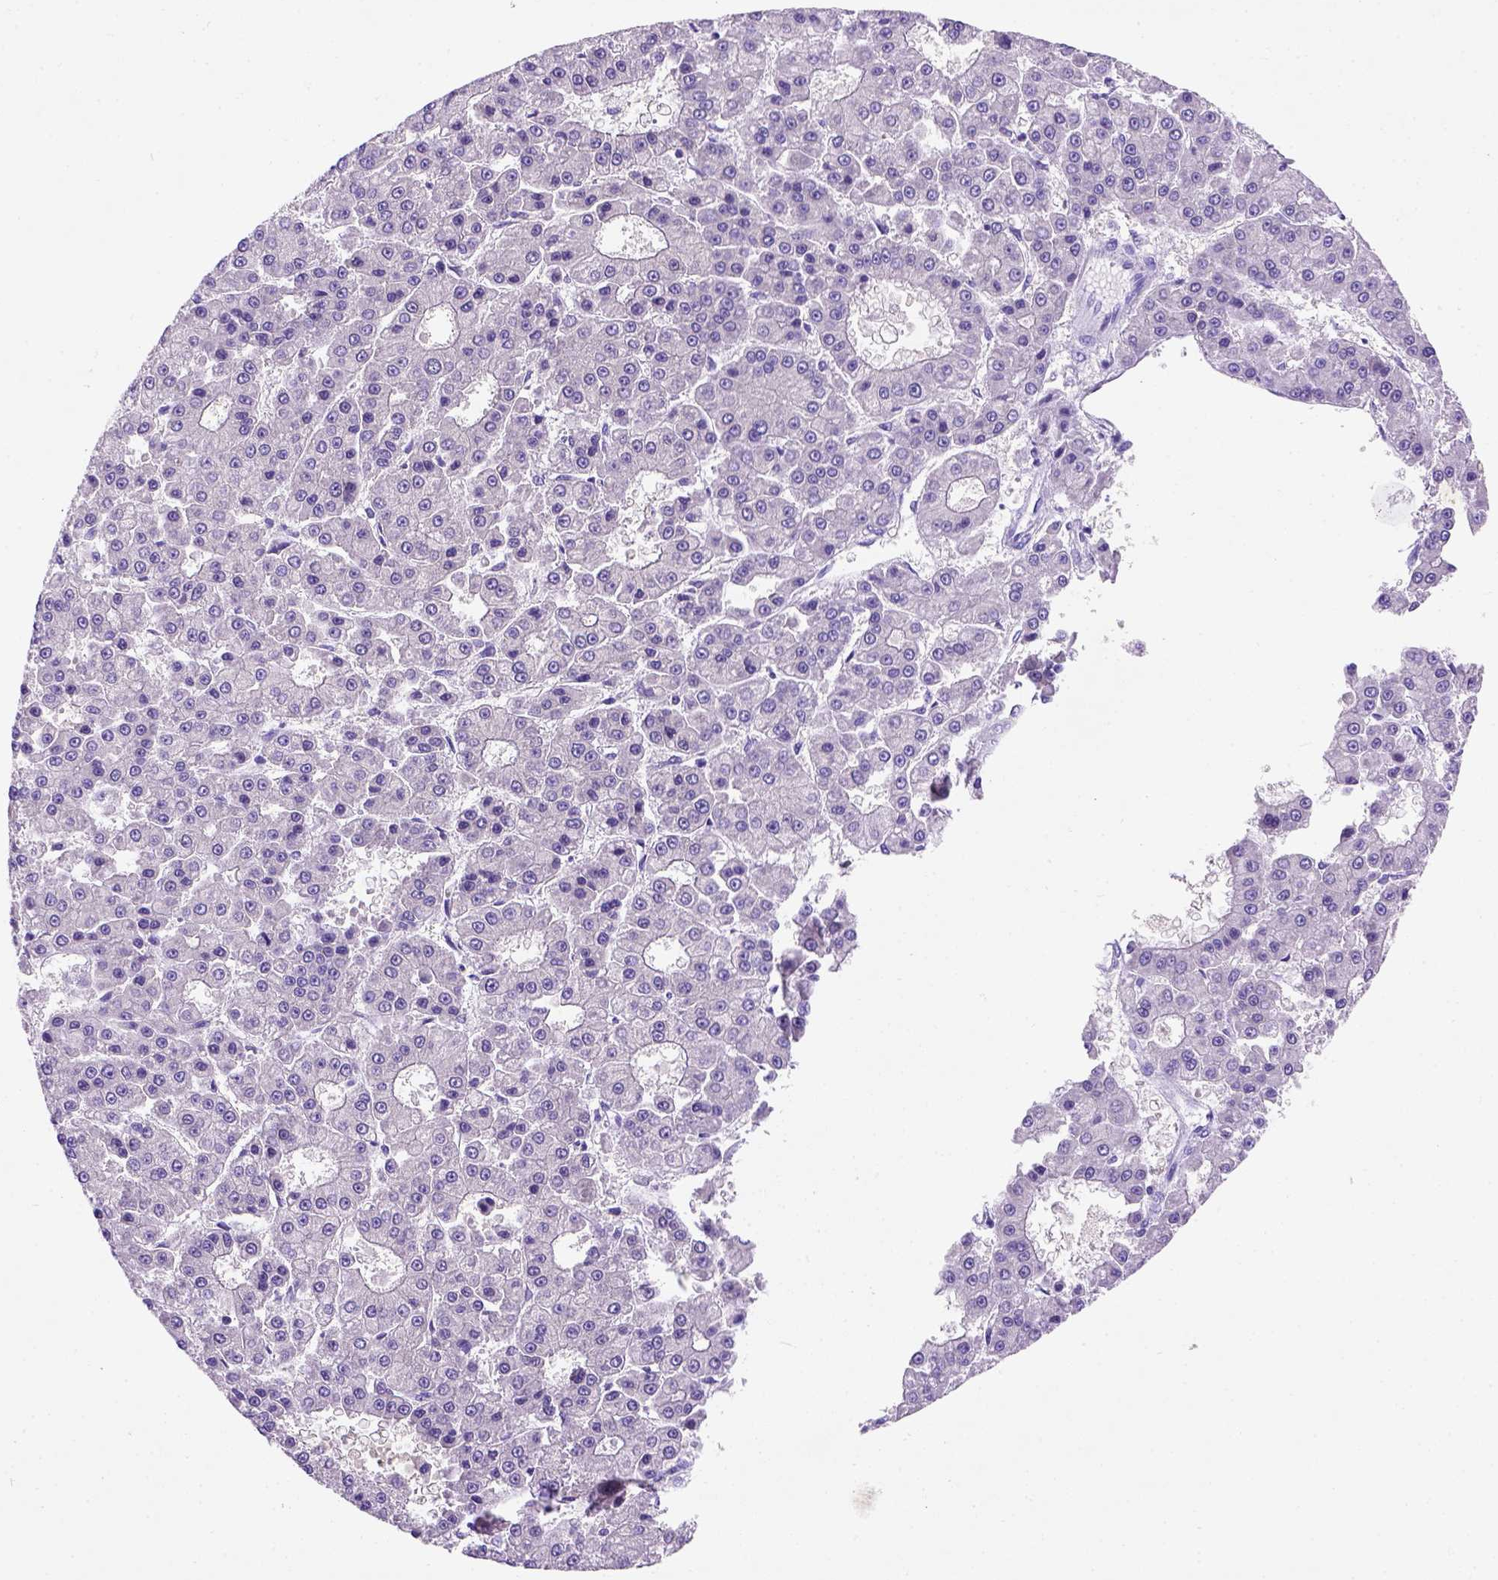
{"staining": {"intensity": "negative", "quantity": "none", "location": "none"}, "tissue": "liver cancer", "cell_type": "Tumor cells", "image_type": "cancer", "snomed": [{"axis": "morphology", "description": "Carcinoma, Hepatocellular, NOS"}, {"axis": "topography", "description": "Liver"}], "caption": "DAB (3,3'-diaminobenzidine) immunohistochemical staining of human liver cancer (hepatocellular carcinoma) shows no significant expression in tumor cells. The staining is performed using DAB brown chromogen with nuclei counter-stained in using hematoxylin.", "gene": "FAM81B", "patient": {"sex": "male", "age": 70}}